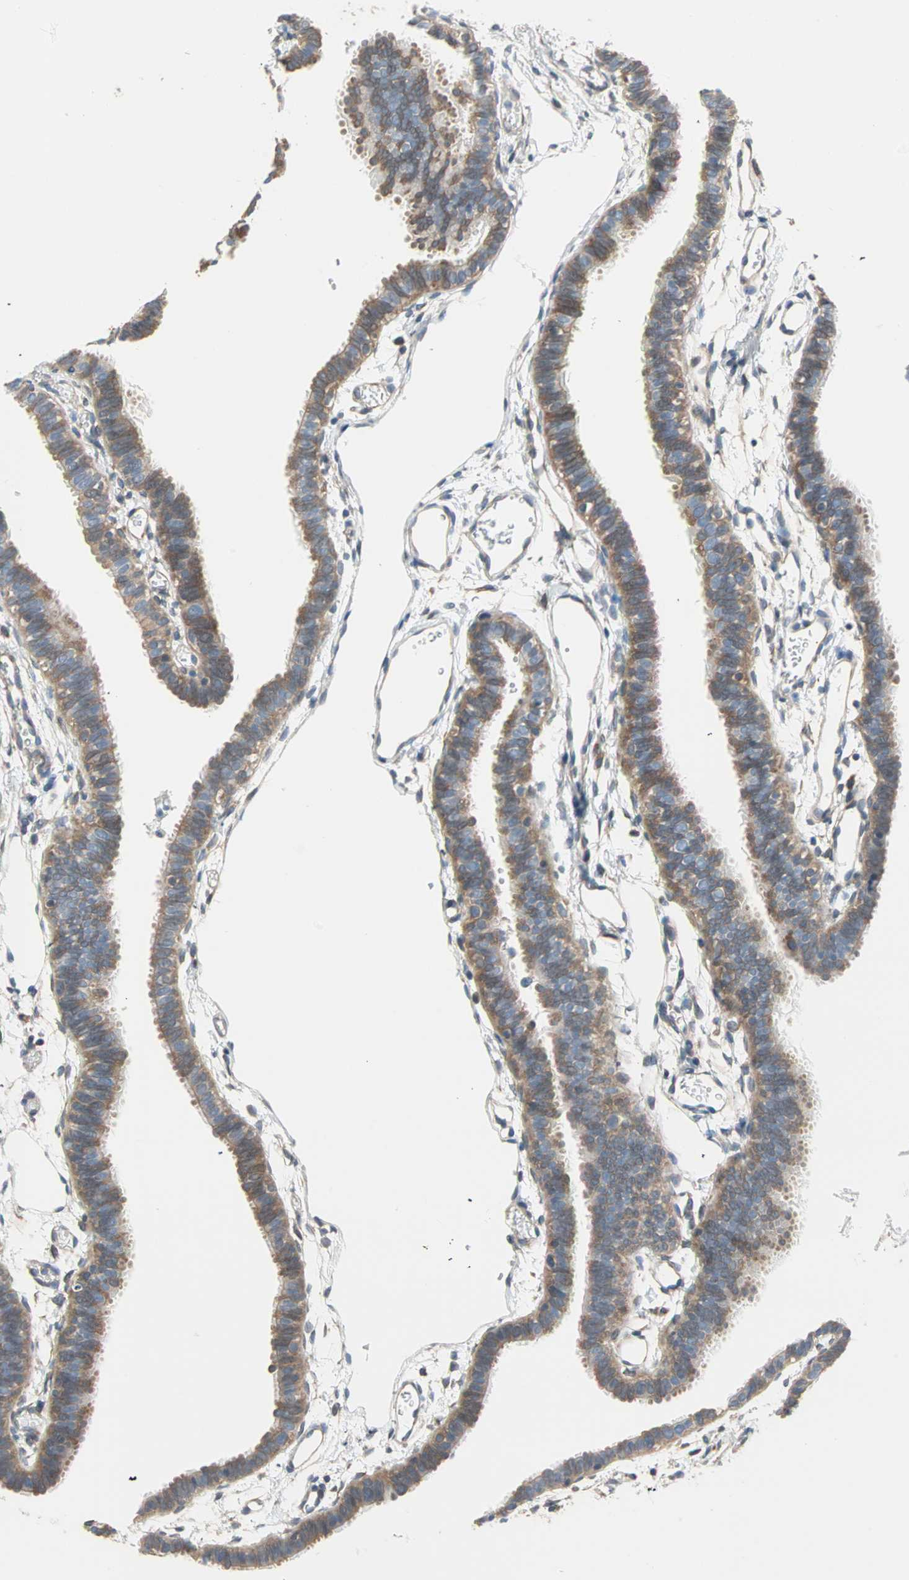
{"staining": {"intensity": "moderate", "quantity": "25%-75%", "location": "cytoplasmic/membranous"}, "tissue": "fallopian tube", "cell_type": "Glandular cells", "image_type": "normal", "snomed": [{"axis": "morphology", "description": "Normal tissue, NOS"}, {"axis": "topography", "description": "Fallopian tube"}], "caption": "Fallopian tube stained with a brown dye shows moderate cytoplasmic/membranous positive positivity in approximately 25%-75% of glandular cells.", "gene": "SAR1A", "patient": {"sex": "female", "age": 29}}